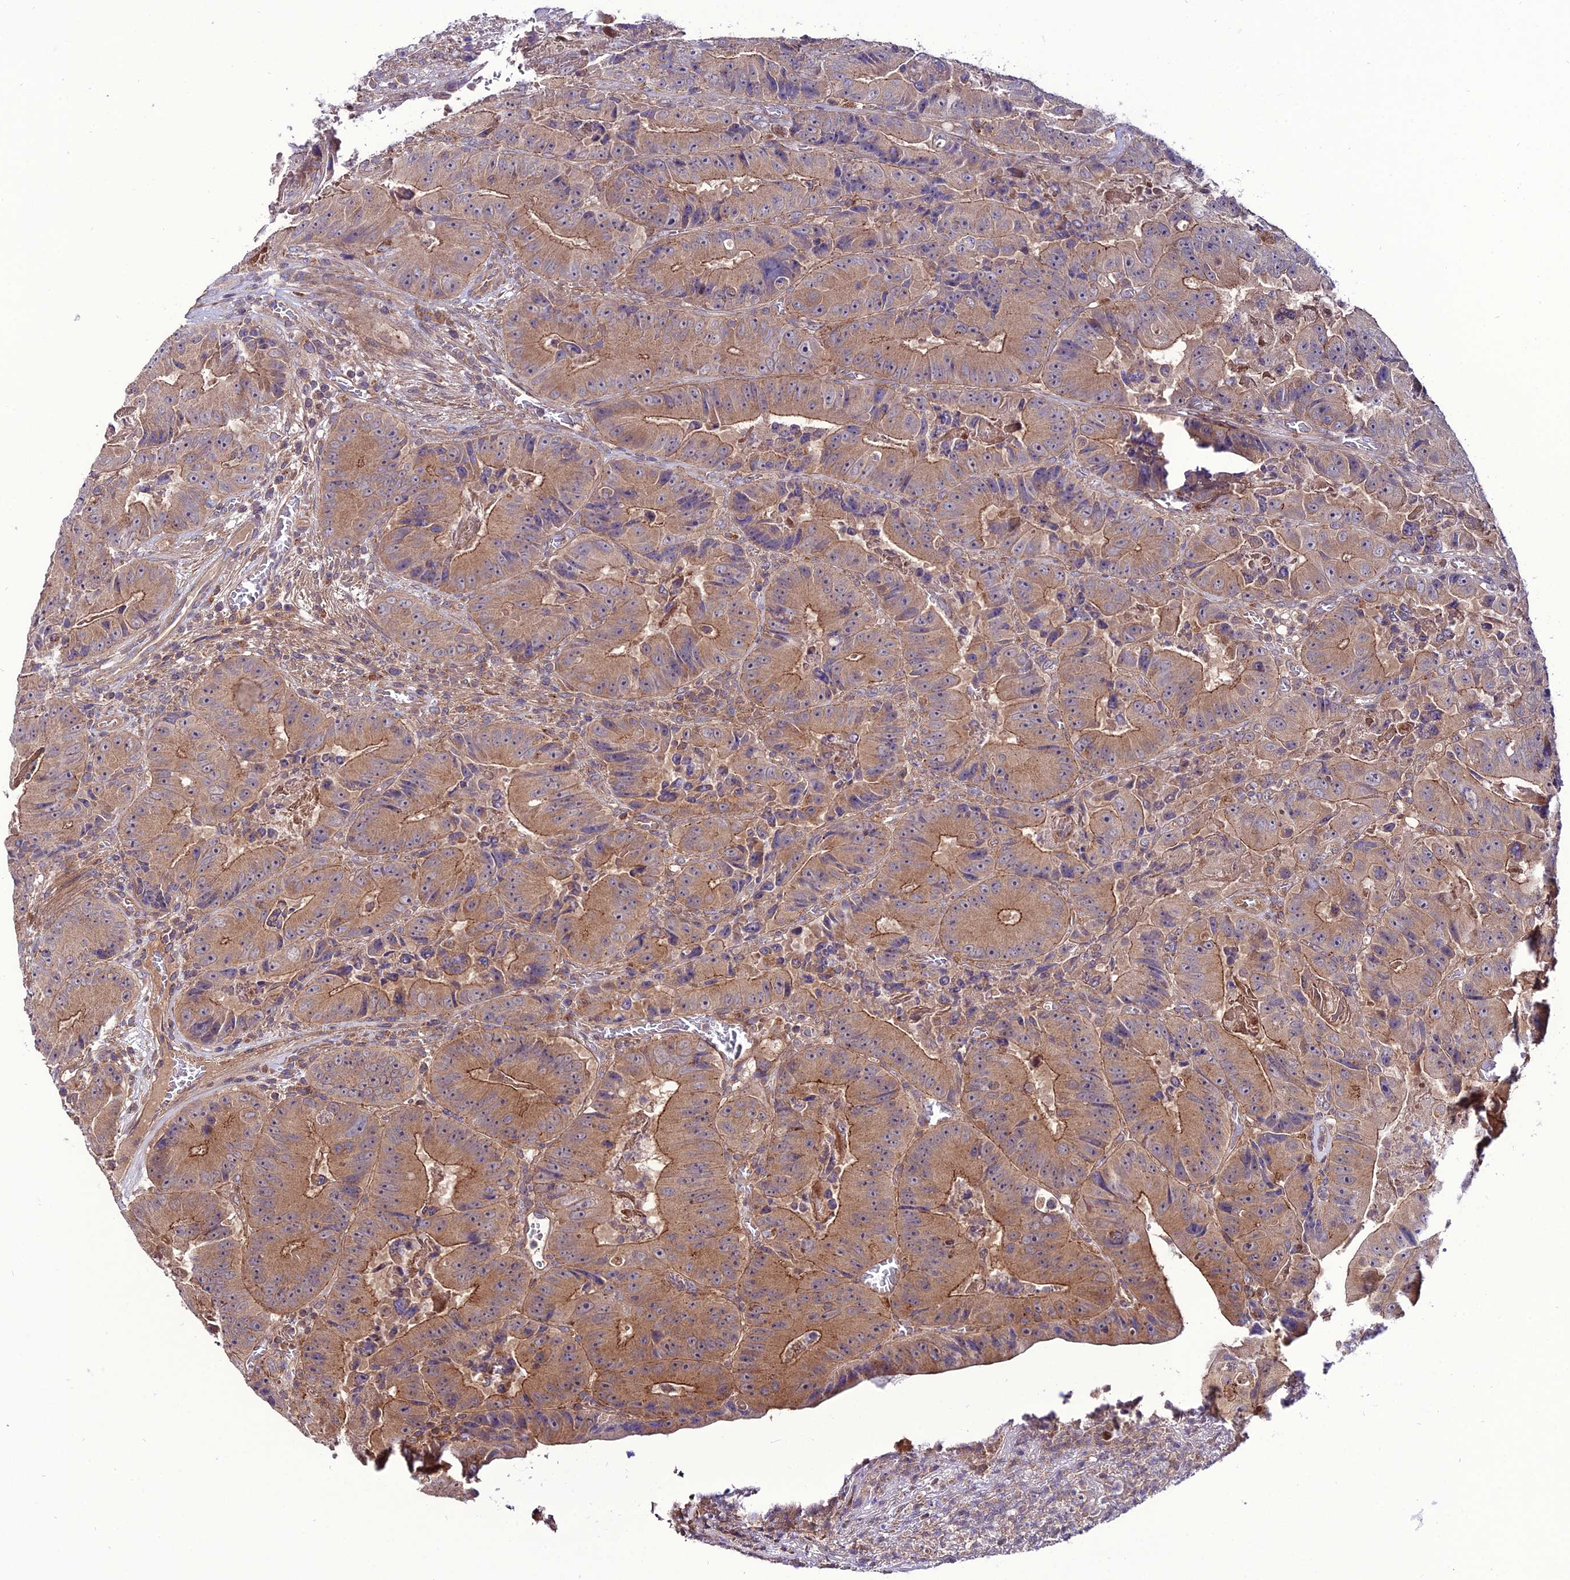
{"staining": {"intensity": "moderate", "quantity": ">75%", "location": "cytoplasmic/membranous"}, "tissue": "colorectal cancer", "cell_type": "Tumor cells", "image_type": "cancer", "snomed": [{"axis": "morphology", "description": "Adenocarcinoma, NOS"}, {"axis": "topography", "description": "Colon"}], "caption": "High-power microscopy captured an immunohistochemistry (IHC) photomicrograph of colorectal cancer (adenocarcinoma), revealing moderate cytoplasmic/membranous positivity in about >75% of tumor cells.", "gene": "PPIL3", "patient": {"sex": "female", "age": 86}}